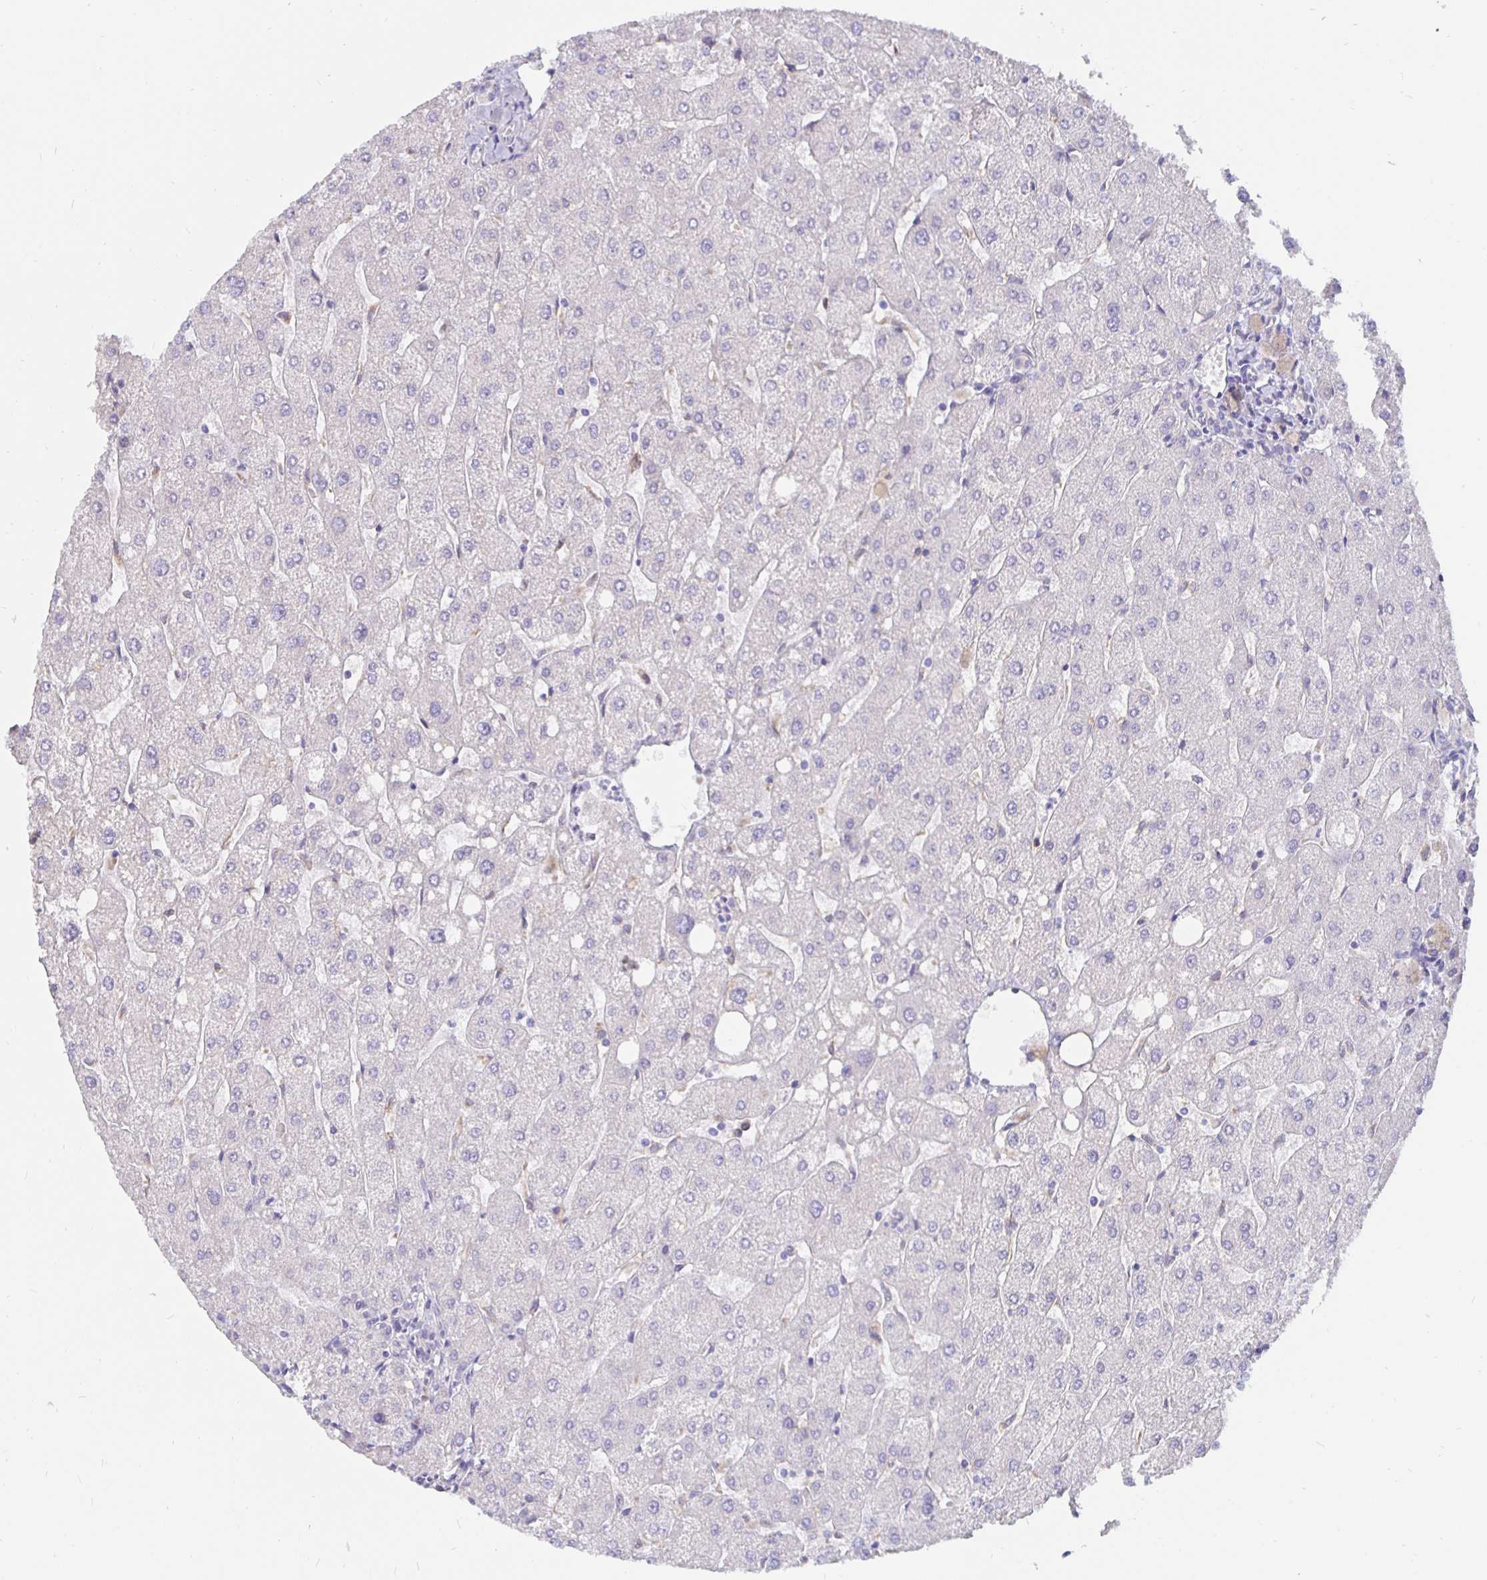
{"staining": {"intensity": "negative", "quantity": "none", "location": "none"}, "tissue": "liver", "cell_type": "Cholangiocytes", "image_type": "normal", "snomed": [{"axis": "morphology", "description": "Normal tissue, NOS"}, {"axis": "topography", "description": "Liver"}], "caption": "This histopathology image is of unremarkable liver stained with immunohistochemistry (IHC) to label a protein in brown with the nuclei are counter-stained blue. There is no positivity in cholangiocytes. (Brightfield microscopy of DAB IHC at high magnification).", "gene": "DNAI2", "patient": {"sex": "male", "age": 67}}